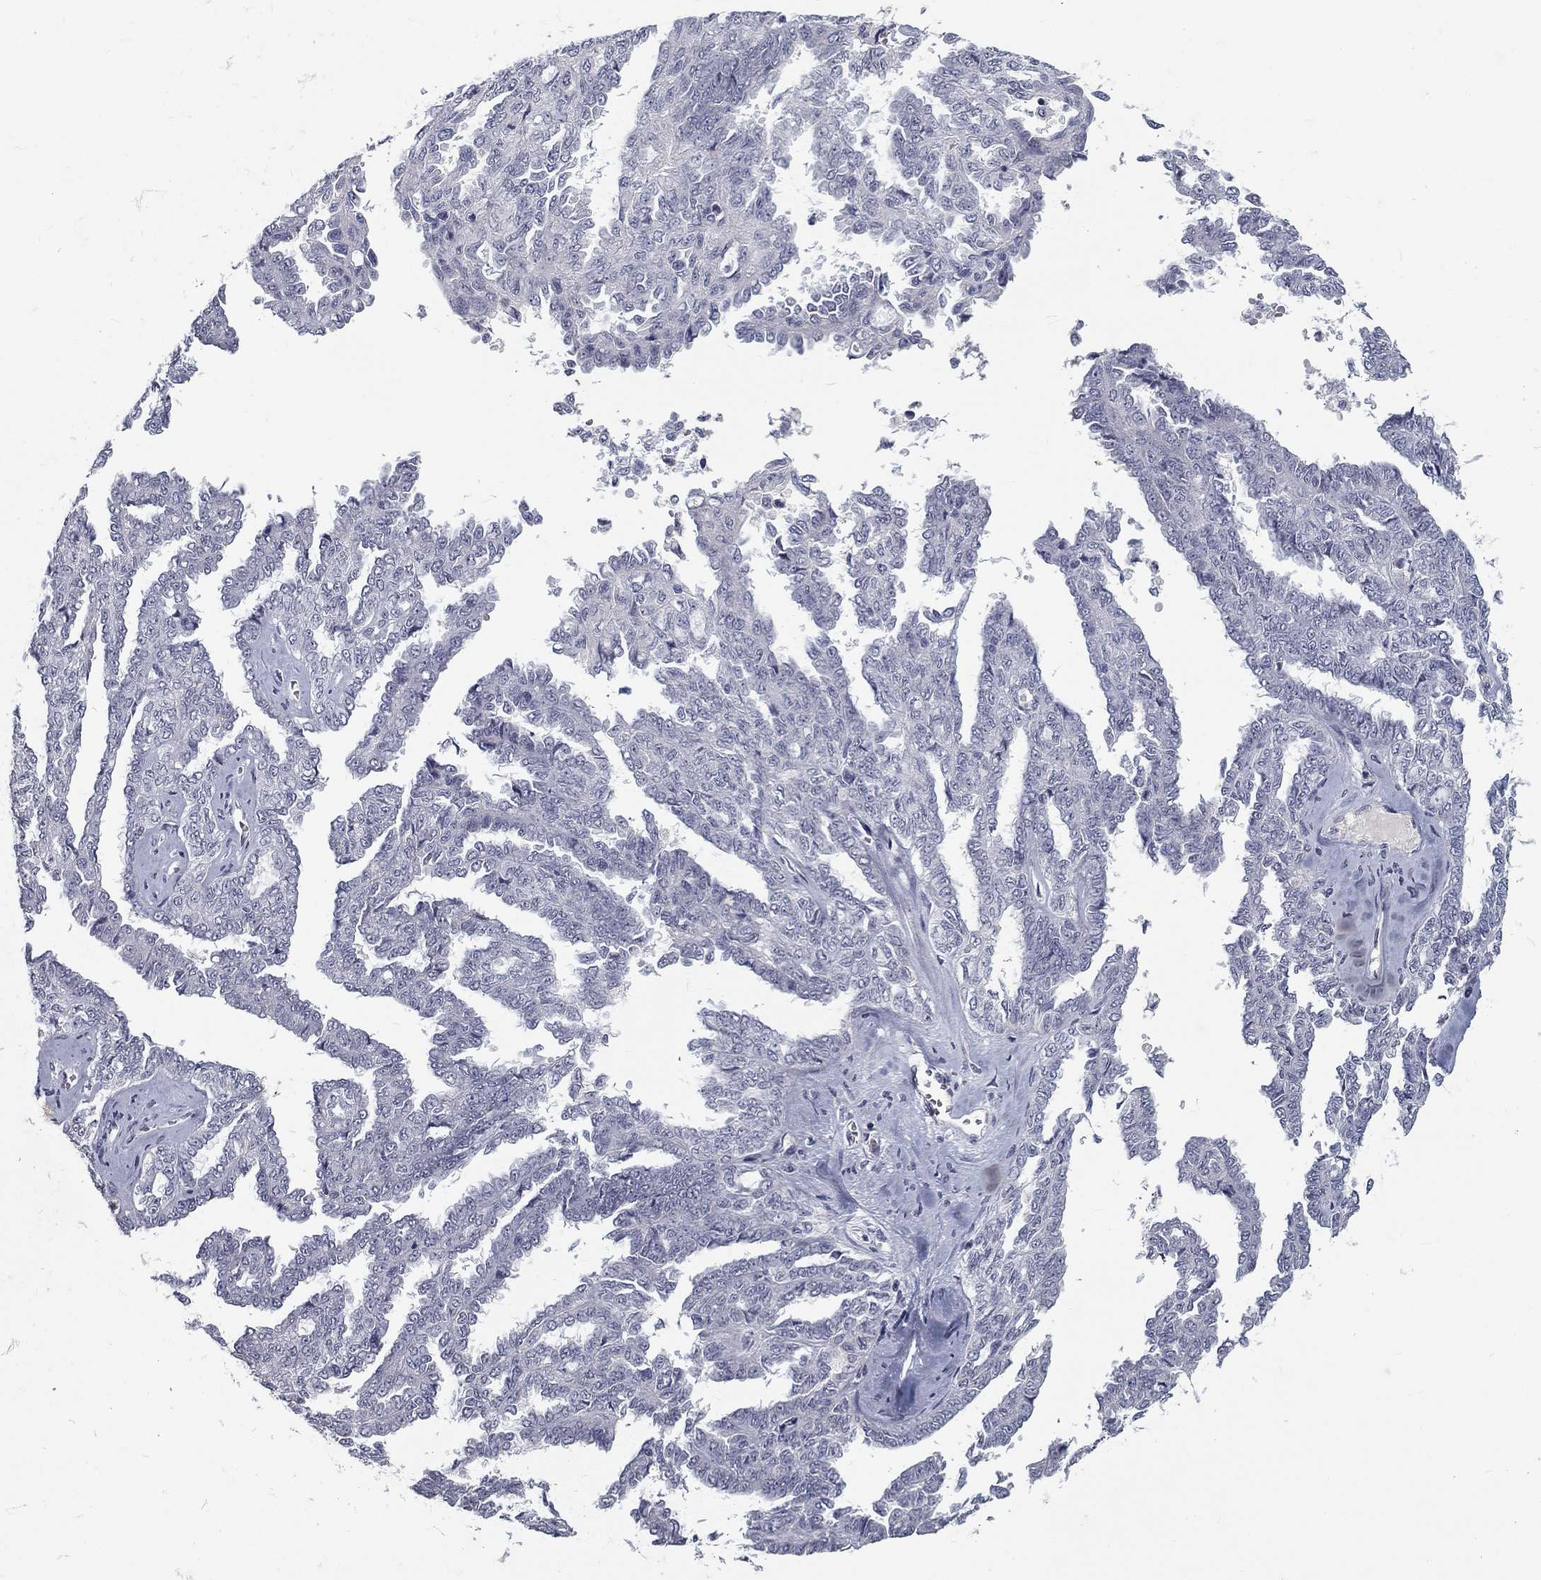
{"staining": {"intensity": "negative", "quantity": "none", "location": "none"}, "tissue": "ovarian cancer", "cell_type": "Tumor cells", "image_type": "cancer", "snomed": [{"axis": "morphology", "description": "Cystadenocarcinoma, serous, NOS"}, {"axis": "topography", "description": "Ovary"}], "caption": "DAB (3,3'-diaminobenzidine) immunohistochemical staining of human ovarian cancer shows no significant staining in tumor cells.", "gene": "NOS1", "patient": {"sex": "female", "age": 71}}